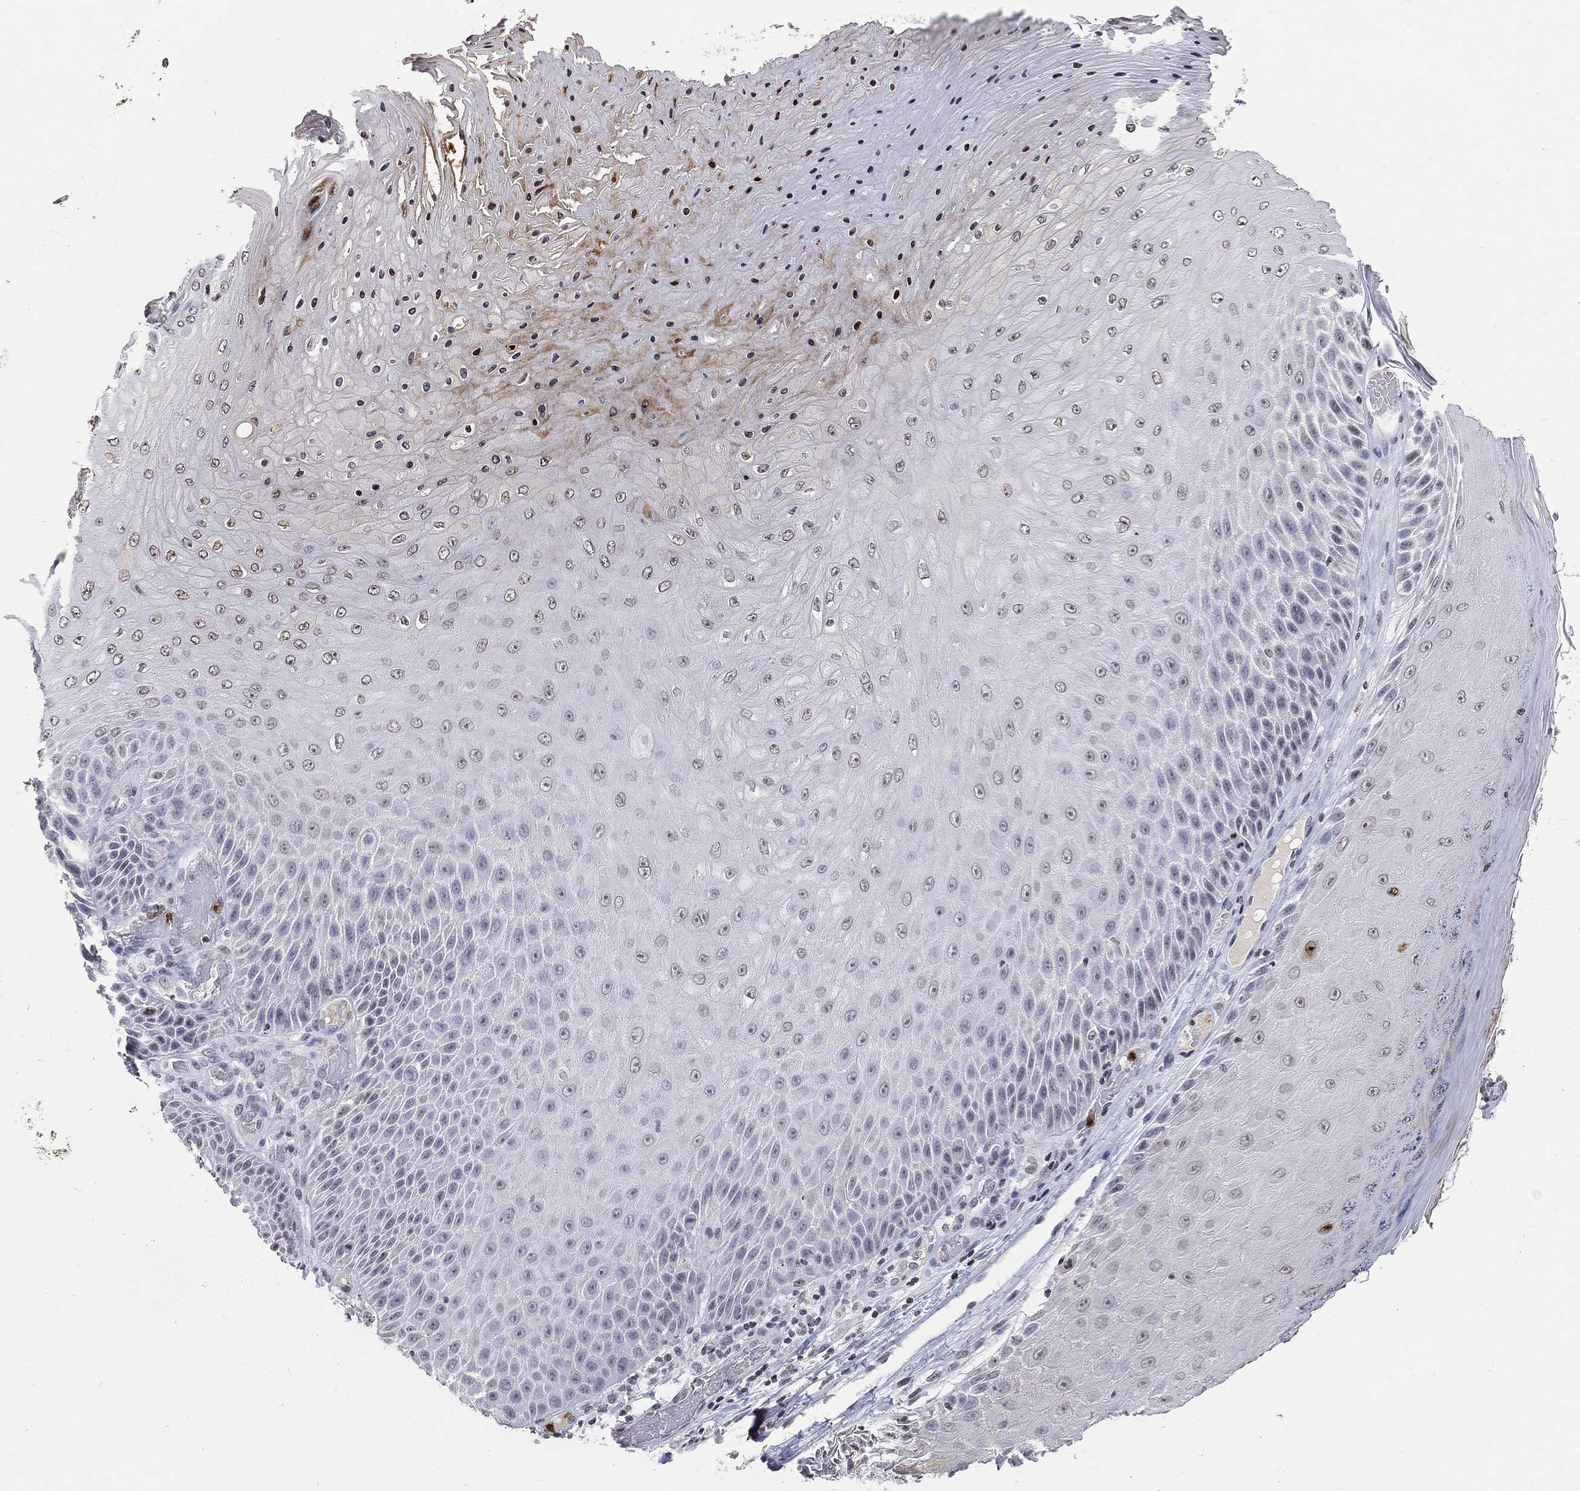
{"staining": {"intensity": "negative", "quantity": "none", "location": "none"}, "tissue": "skin cancer", "cell_type": "Tumor cells", "image_type": "cancer", "snomed": [{"axis": "morphology", "description": "Squamous cell carcinoma, NOS"}, {"axis": "topography", "description": "Skin"}], "caption": "A high-resolution histopathology image shows IHC staining of skin cancer (squamous cell carcinoma), which displays no significant staining in tumor cells.", "gene": "ARG1", "patient": {"sex": "male", "age": 62}}